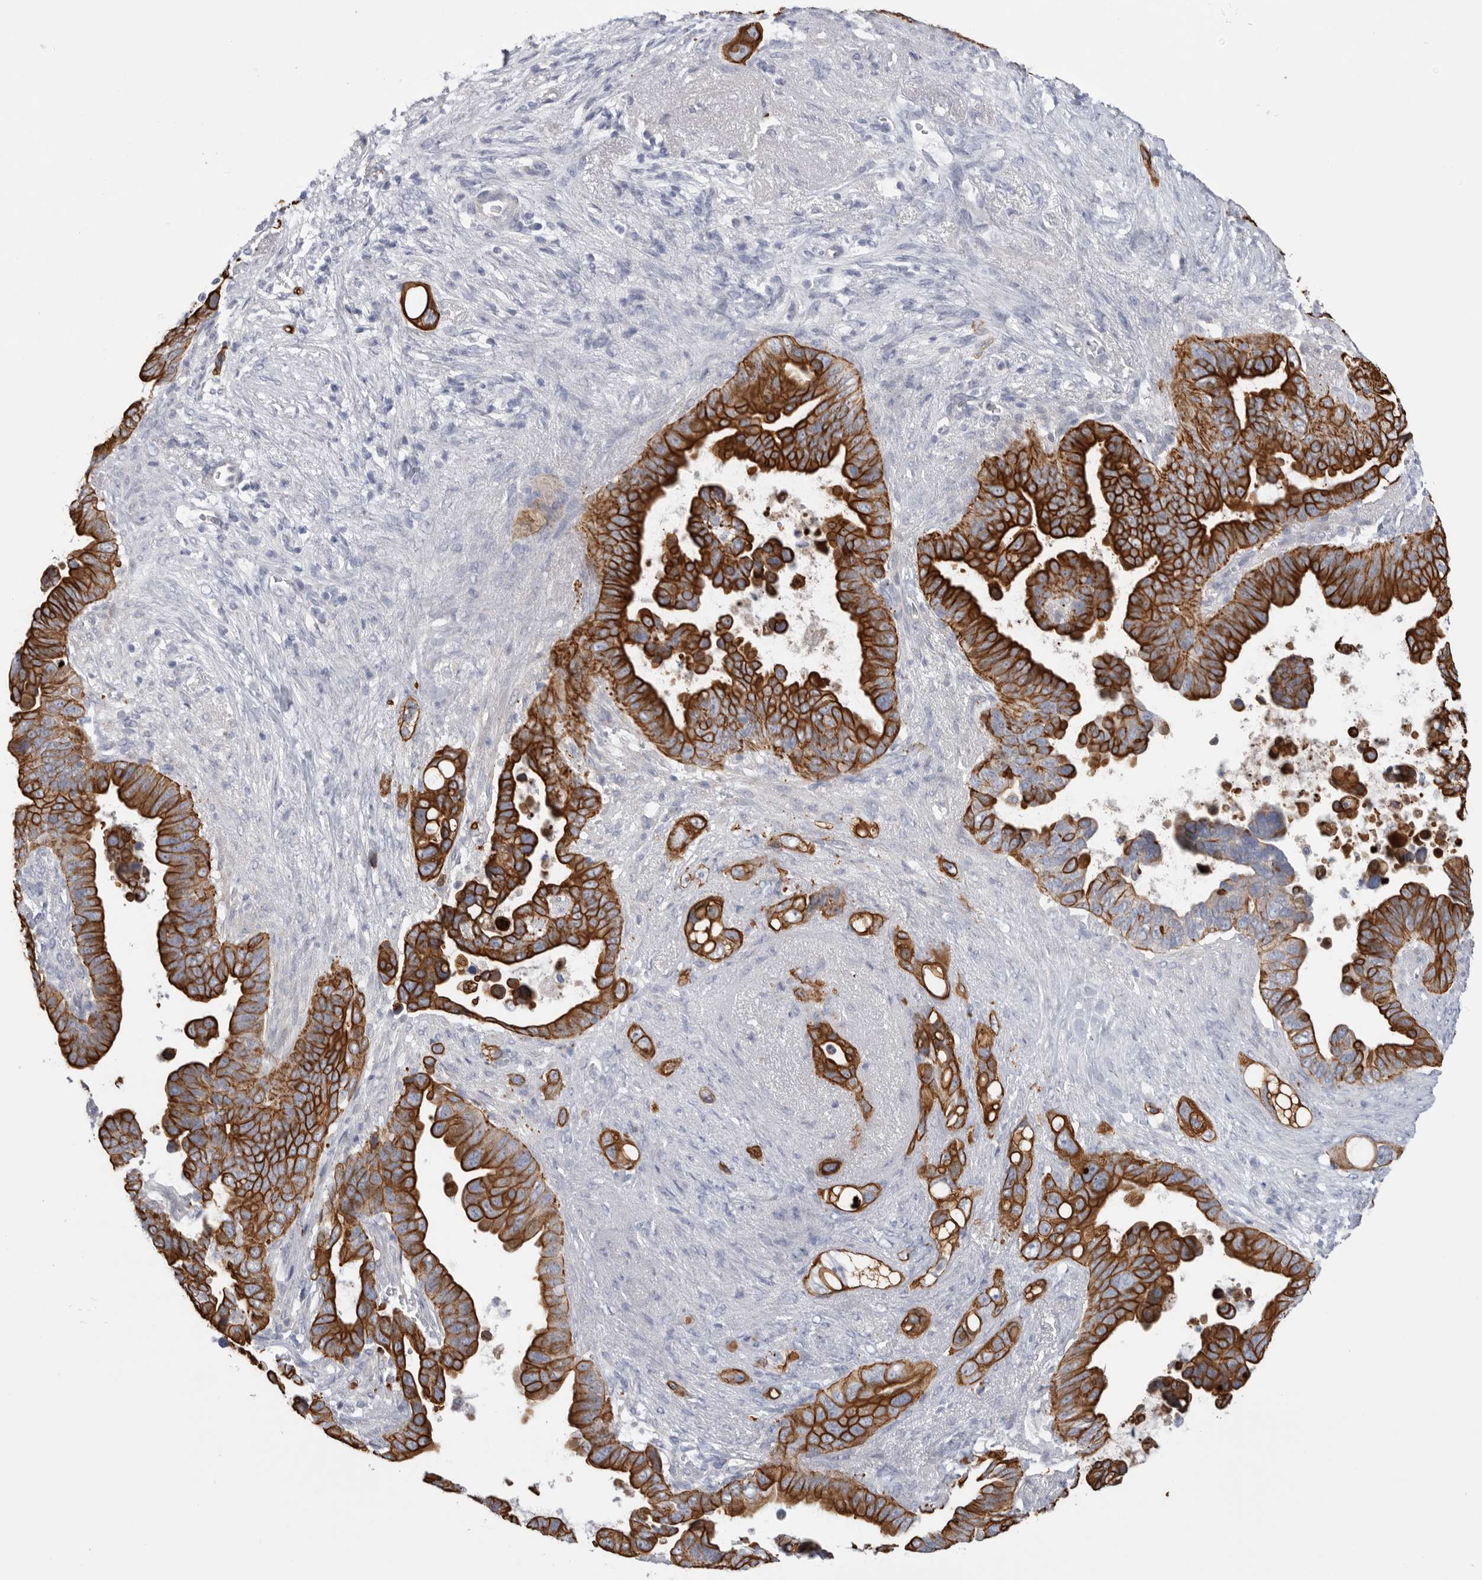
{"staining": {"intensity": "strong", "quantity": ">75%", "location": "cytoplasmic/membranous"}, "tissue": "pancreatic cancer", "cell_type": "Tumor cells", "image_type": "cancer", "snomed": [{"axis": "morphology", "description": "Adenocarcinoma, NOS"}, {"axis": "topography", "description": "Pancreas"}], "caption": "Pancreatic cancer (adenocarcinoma) stained with a brown dye exhibits strong cytoplasmic/membranous positive expression in about >75% of tumor cells.", "gene": "MTFR1L", "patient": {"sex": "female", "age": 72}}